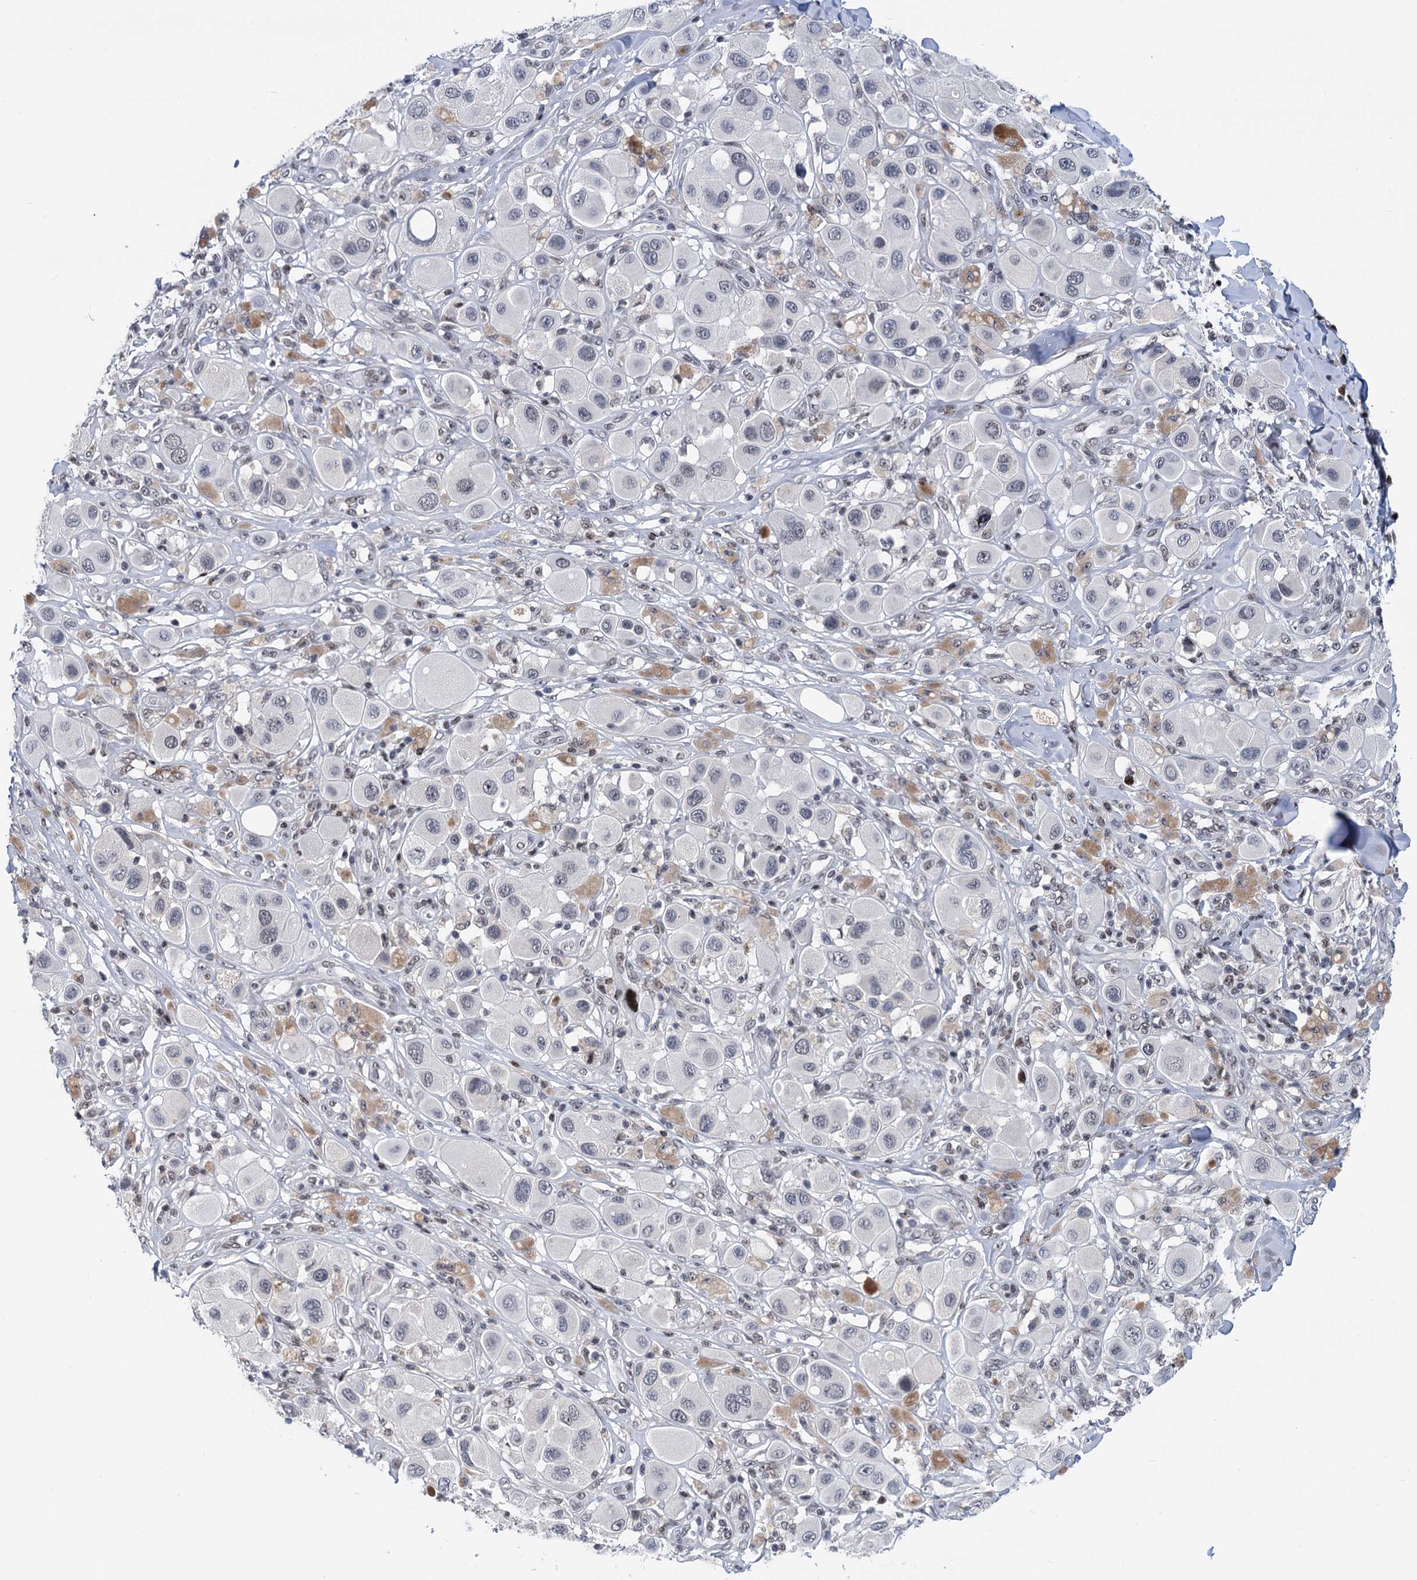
{"staining": {"intensity": "negative", "quantity": "none", "location": "none"}, "tissue": "melanoma", "cell_type": "Tumor cells", "image_type": "cancer", "snomed": [{"axis": "morphology", "description": "Malignant melanoma, Metastatic site"}, {"axis": "topography", "description": "Skin"}], "caption": "Melanoma was stained to show a protein in brown. There is no significant positivity in tumor cells. (Stains: DAB (3,3'-diaminobenzidine) immunohistochemistry (IHC) with hematoxylin counter stain, Microscopy: brightfield microscopy at high magnification).", "gene": "ZCCHC10", "patient": {"sex": "male", "age": 41}}